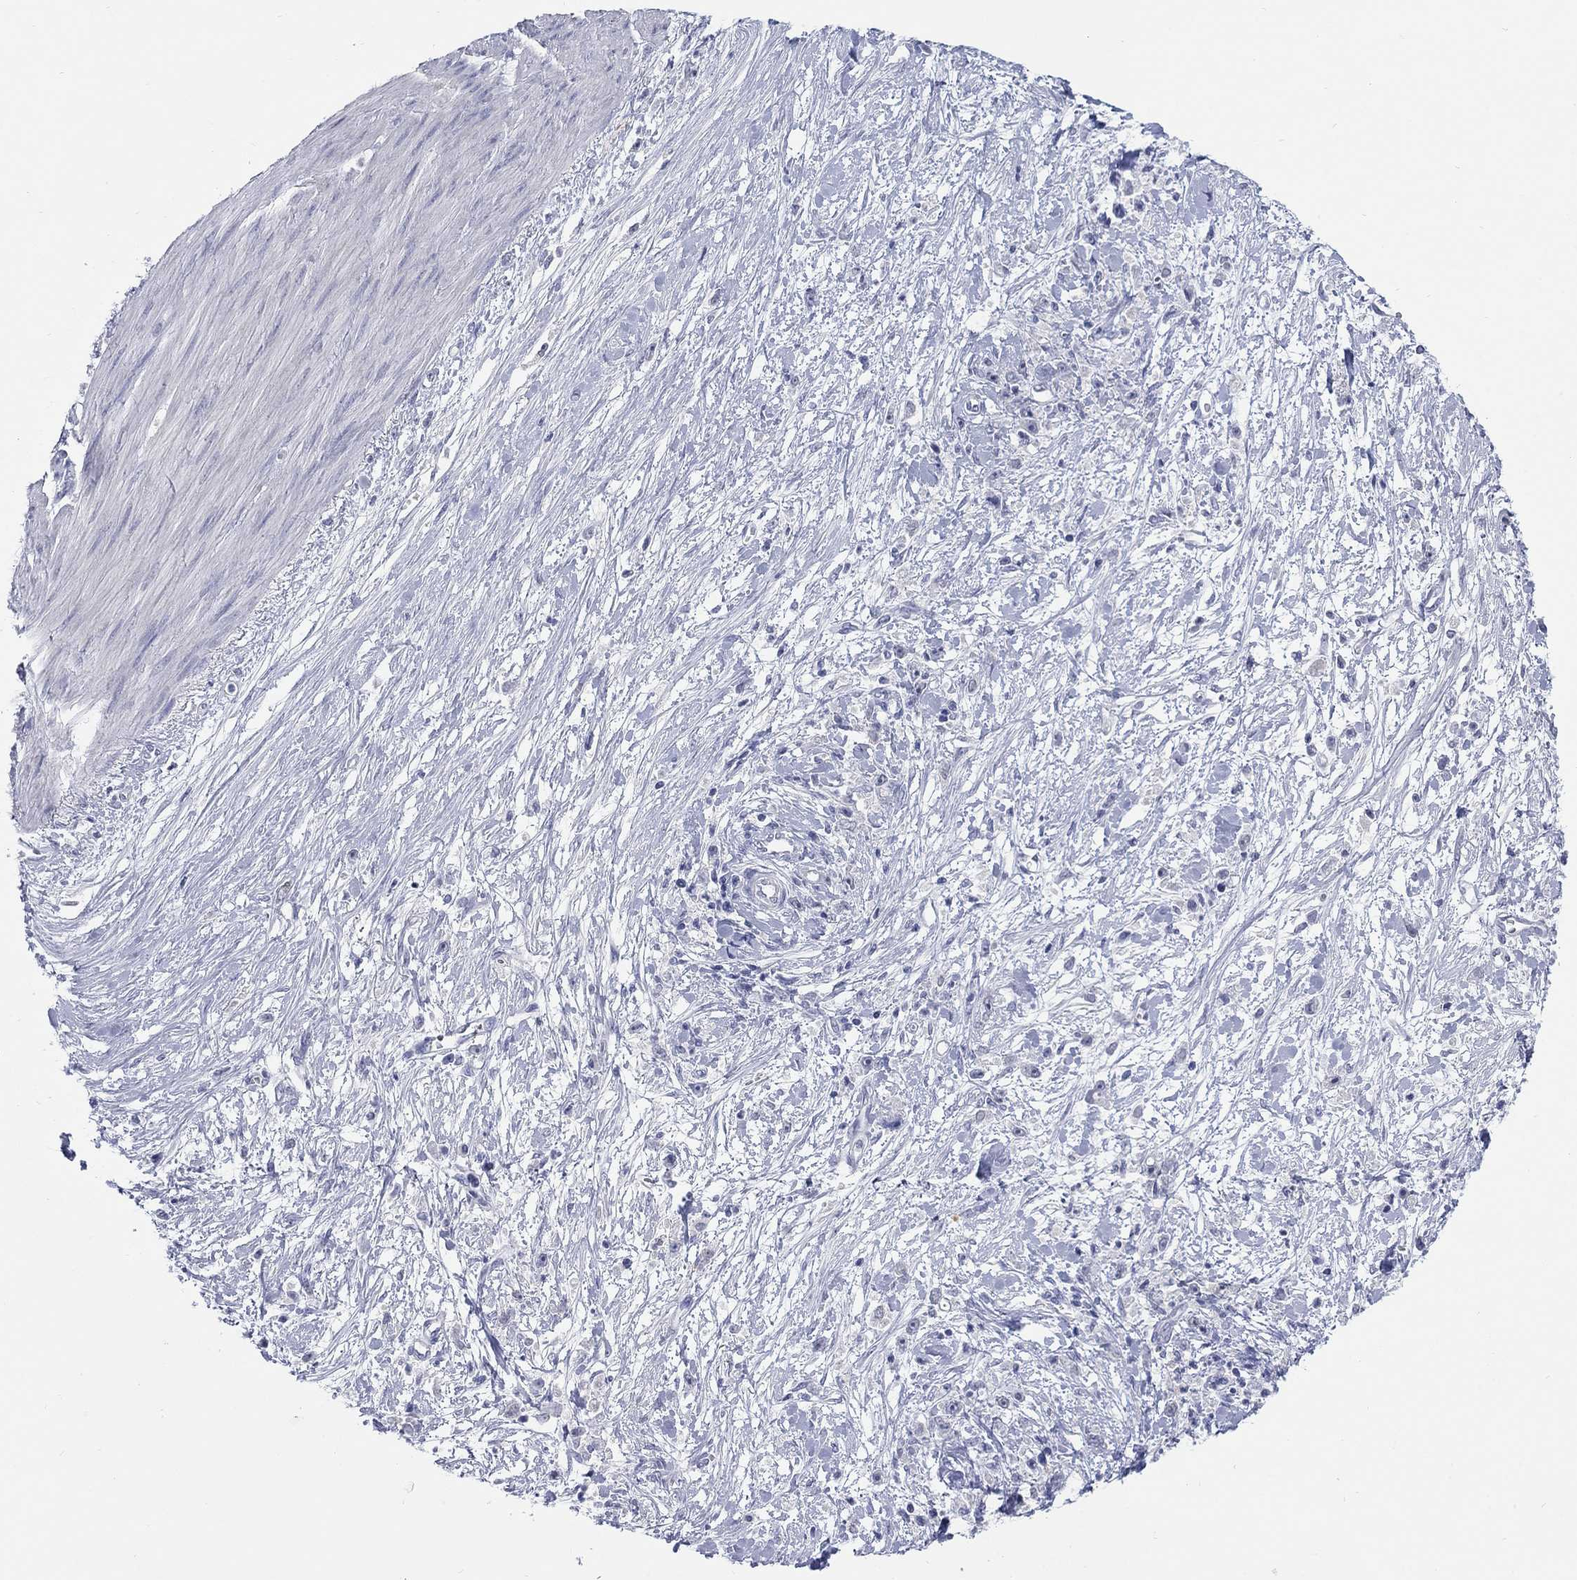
{"staining": {"intensity": "negative", "quantity": "none", "location": "none"}, "tissue": "stomach cancer", "cell_type": "Tumor cells", "image_type": "cancer", "snomed": [{"axis": "morphology", "description": "Adenocarcinoma, NOS"}, {"axis": "topography", "description": "Stomach"}], "caption": "High magnification brightfield microscopy of stomach adenocarcinoma stained with DAB (brown) and counterstained with hematoxylin (blue): tumor cells show no significant expression.", "gene": "ATP6V1G2", "patient": {"sex": "female", "age": 59}}